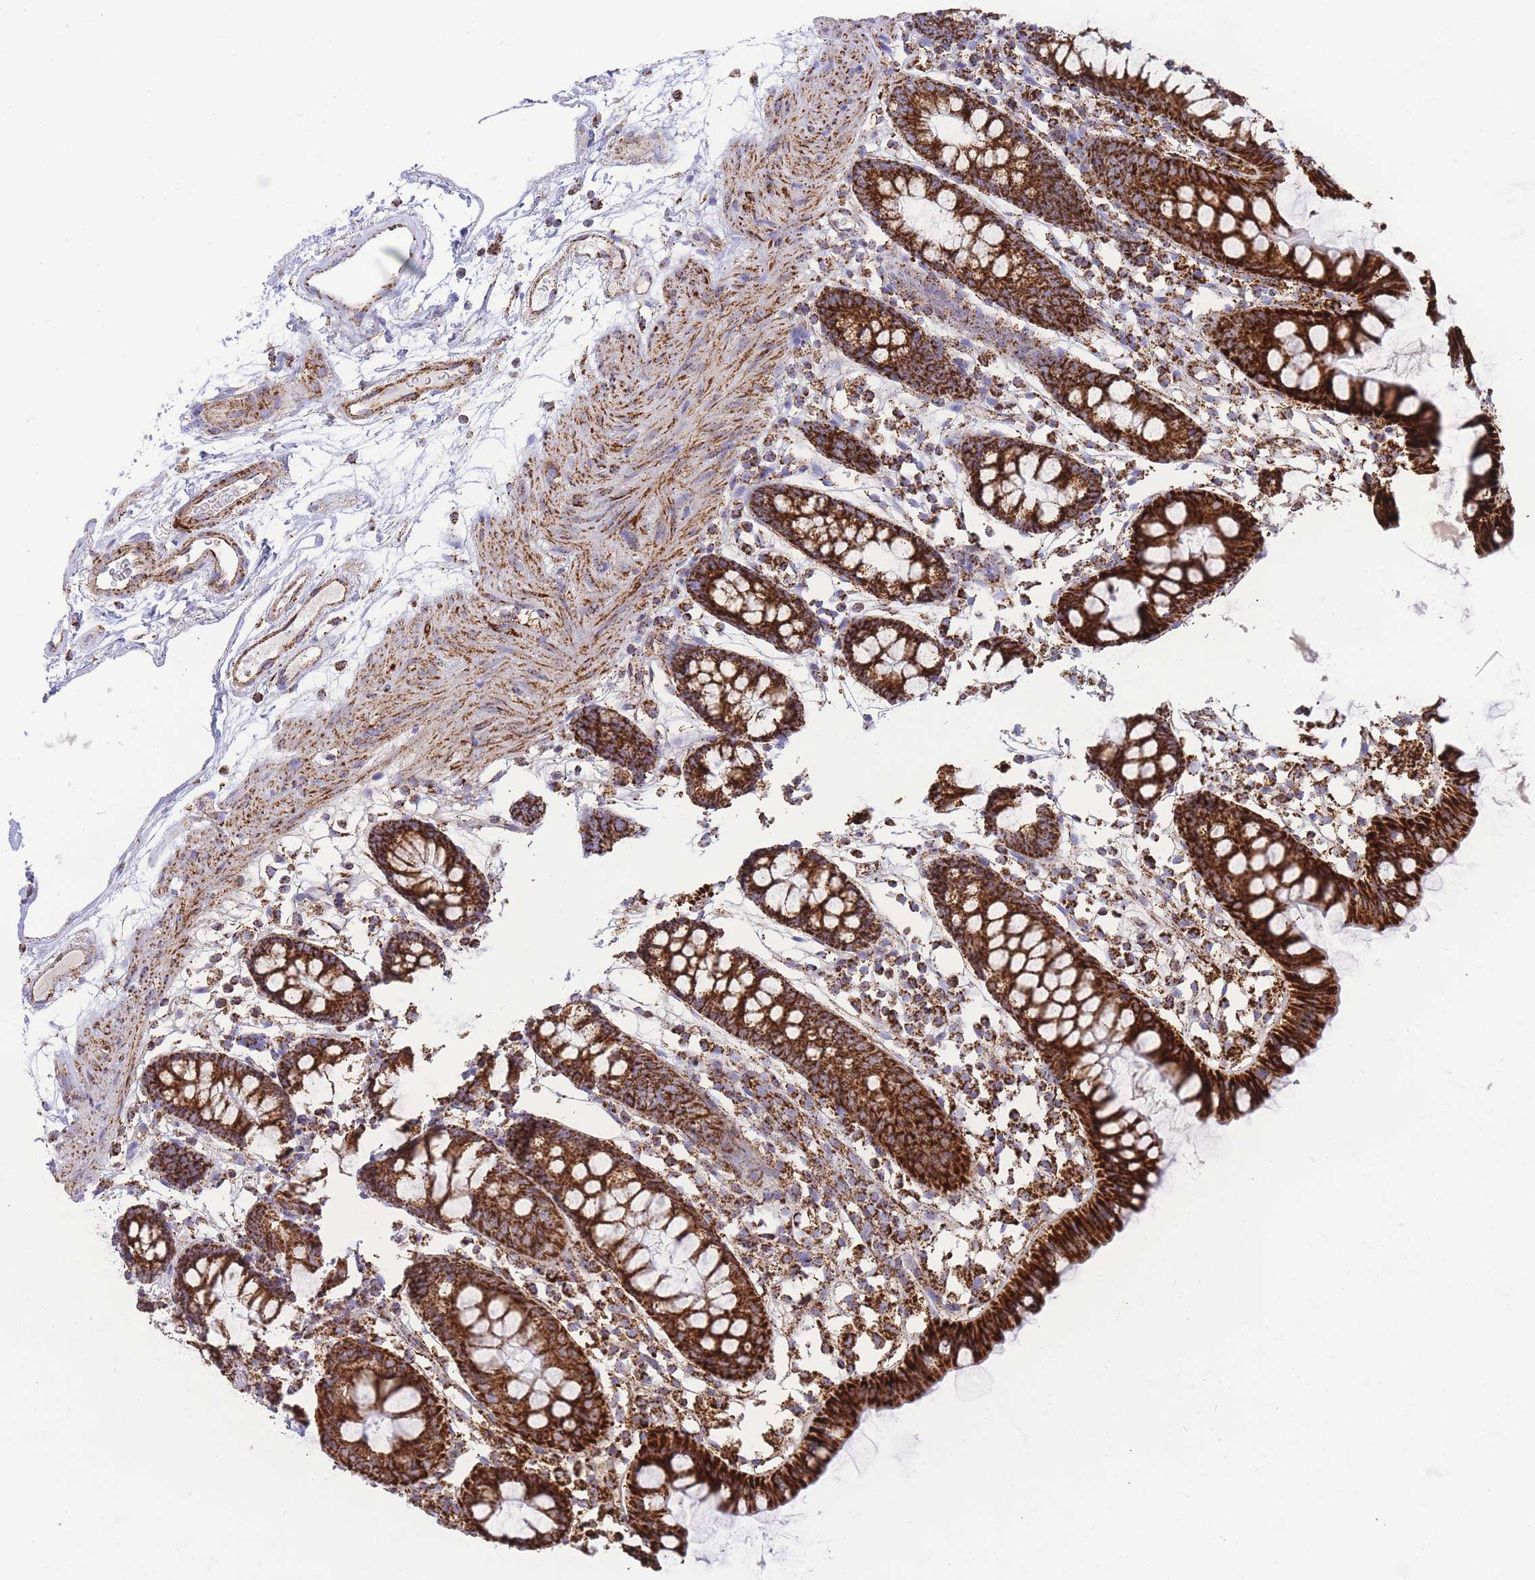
{"staining": {"intensity": "strong", "quantity": ">75%", "location": "cytoplasmic/membranous"}, "tissue": "colon", "cell_type": "Endothelial cells", "image_type": "normal", "snomed": [{"axis": "morphology", "description": "Normal tissue, NOS"}, {"axis": "topography", "description": "Colon"}], "caption": "Immunohistochemistry (IHC) photomicrograph of unremarkable colon: colon stained using immunohistochemistry (IHC) exhibits high levels of strong protein expression localized specifically in the cytoplasmic/membranous of endothelial cells, appearing as a cytoplasmic/membranous brown color.", "gene": "GSTM1", "patient": {"sex": "female", "age": 84}}